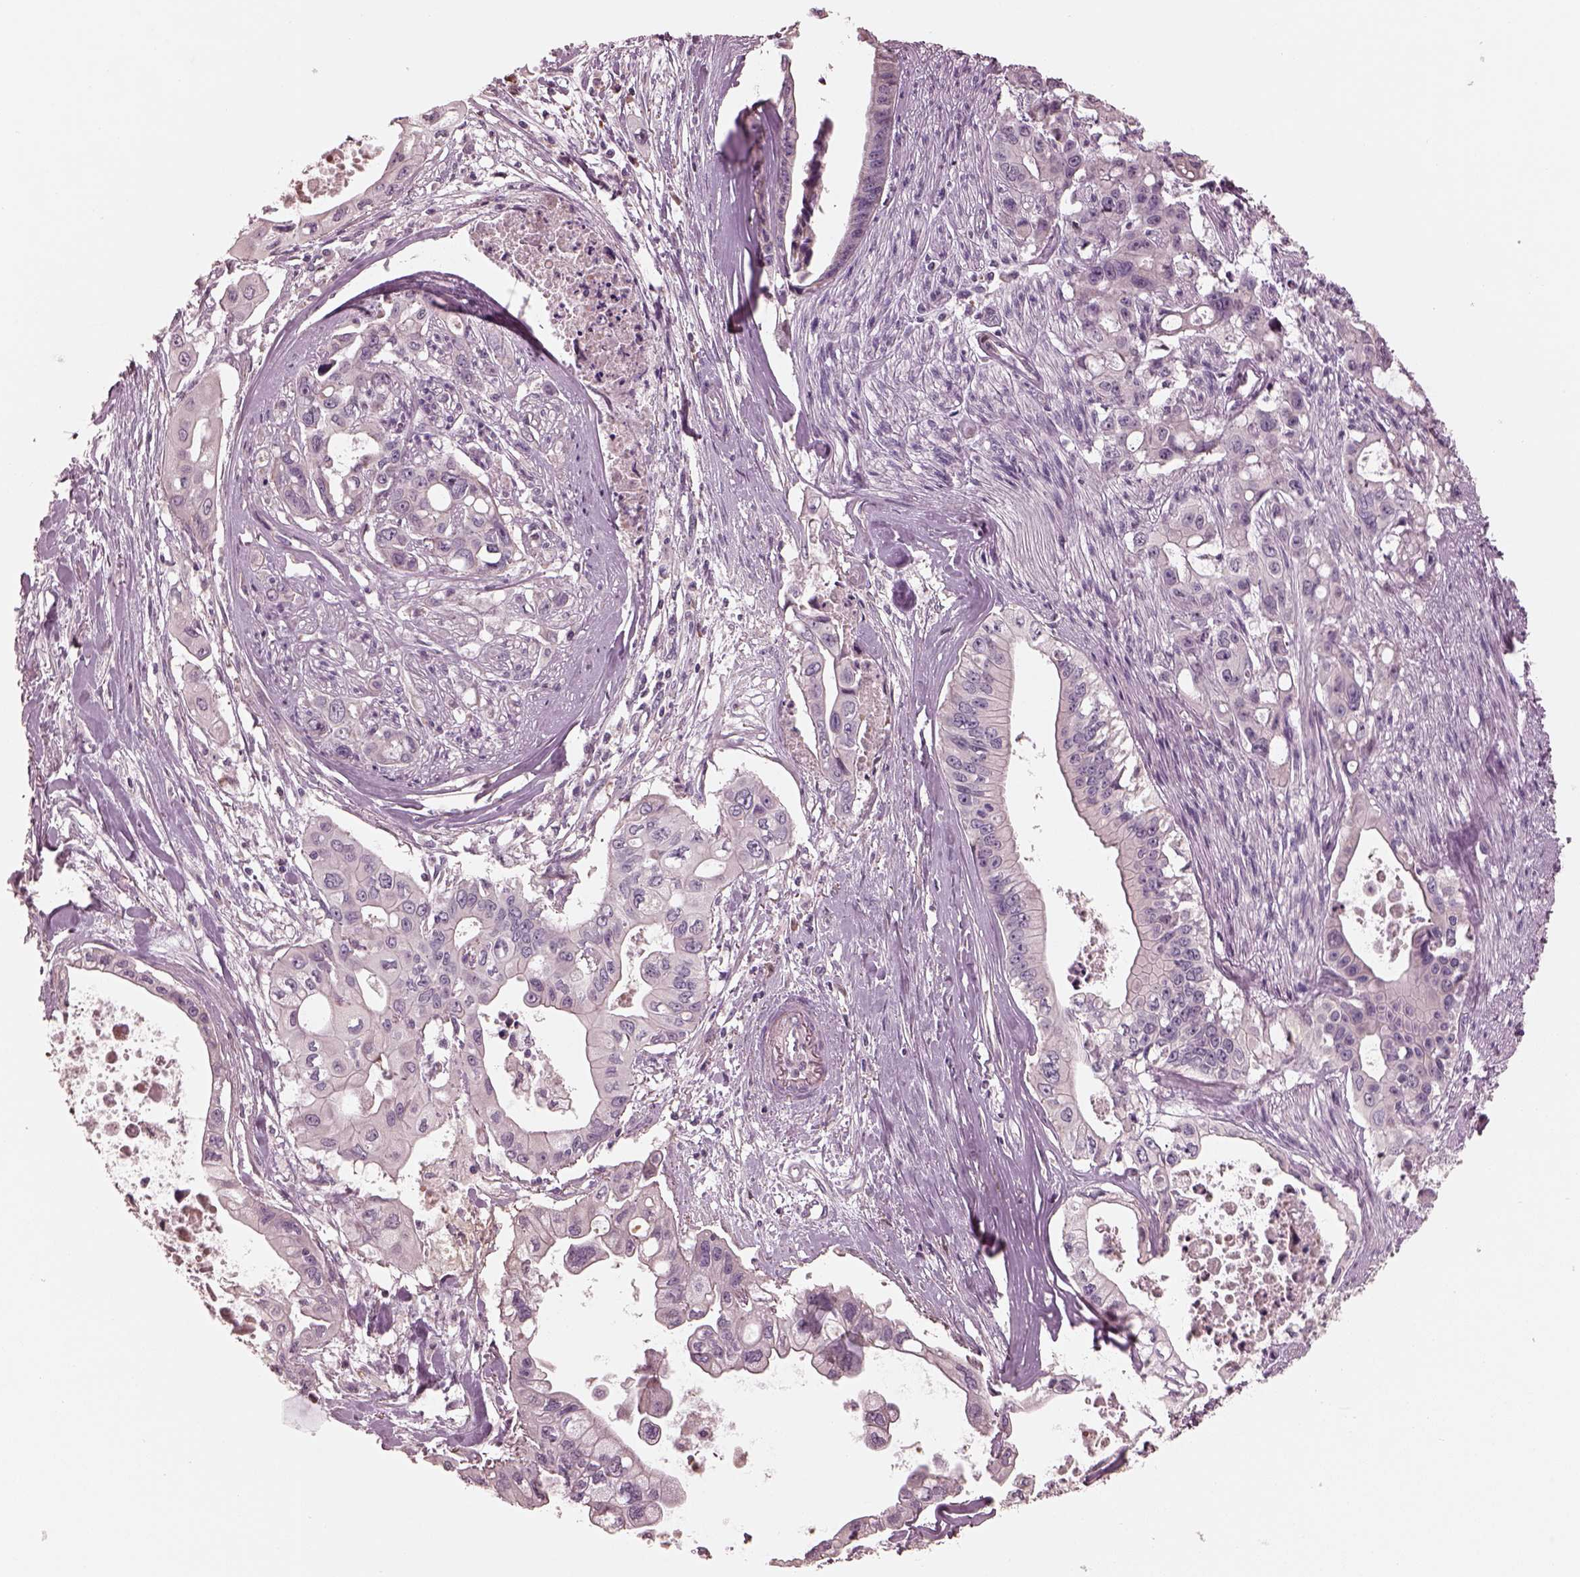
{"staining": {"intensity": "negative", "quantity": "none", "location": "none"}, "tissue": "pancreatic cancer", "cell_type": "Tumor cells", "image_type": "cancer", "snomed": [{"axis": "morphology", "description": "Adenocarcinoma, NOS"}, {"axis": "topography", "description": "Pancreas"}], "caption": "This is a histopathology image of immunohistochemistry staining of pancreatic cancer, which shows no expression in tumor cells.", "gene": "OPTC", "patient": {"sex": "male", "age": 60}}